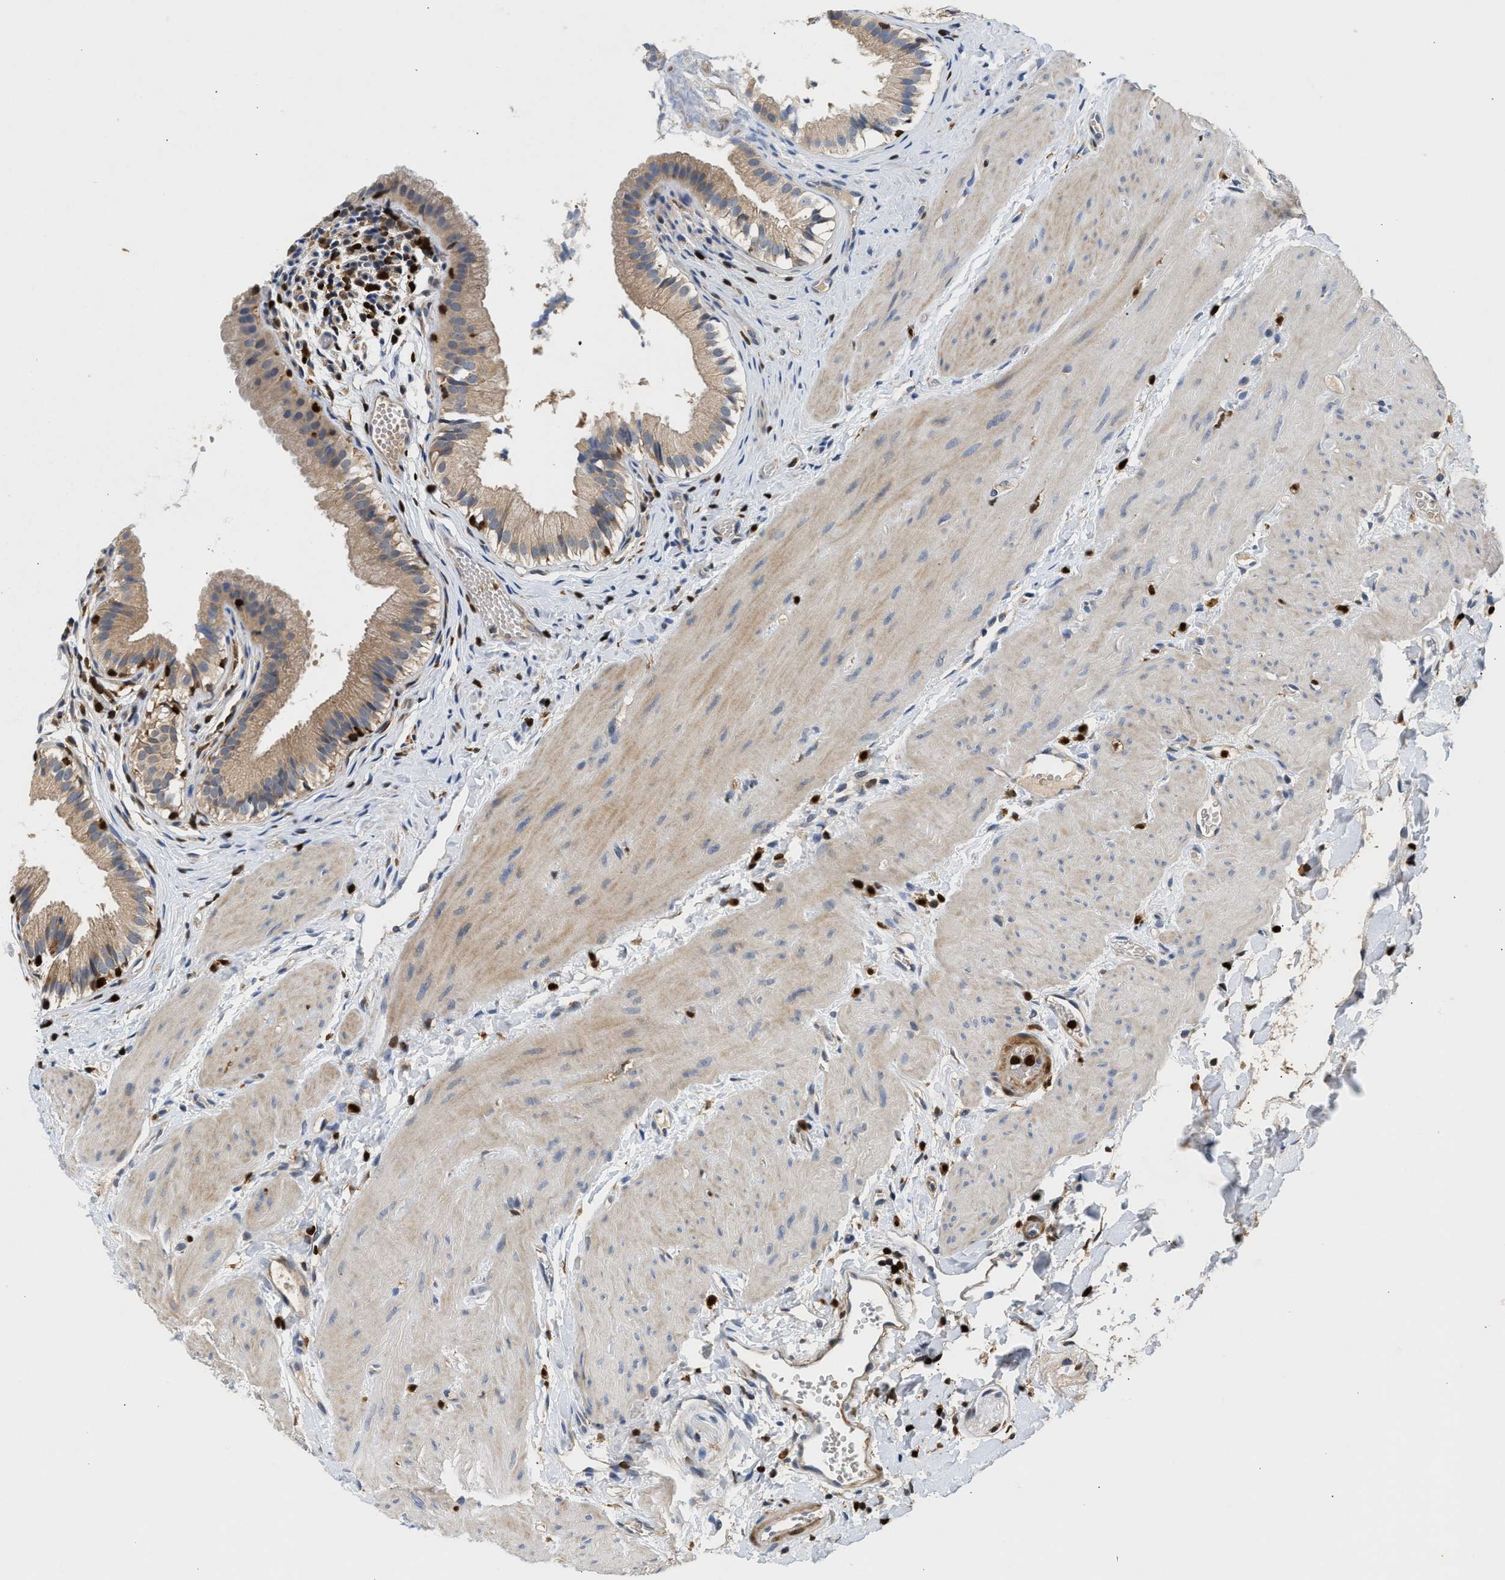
{"staining": {"intensity": "moderate", "quantity": ">75%", "location": "cytoplasmic/membranous"}, "tissue": "gallbladder", "cell_type": "Glandular cells", "image_type": "normal", "snomed": [{"axis": "morphology", "description": "Normal tissue, NOS"}, {"axis": "topography", "description": "Gallbladder"}], "caption": "This photomicrograph displays normal gallbladder stained with IHC to label a protein in brown. The cytoplasmic/membranous of glandular cells show moderate positivity for the protein. Nuclei are counter-stained blue.", "gene": "SLIT2", "patient": {"sex": "female", "age": 26}}